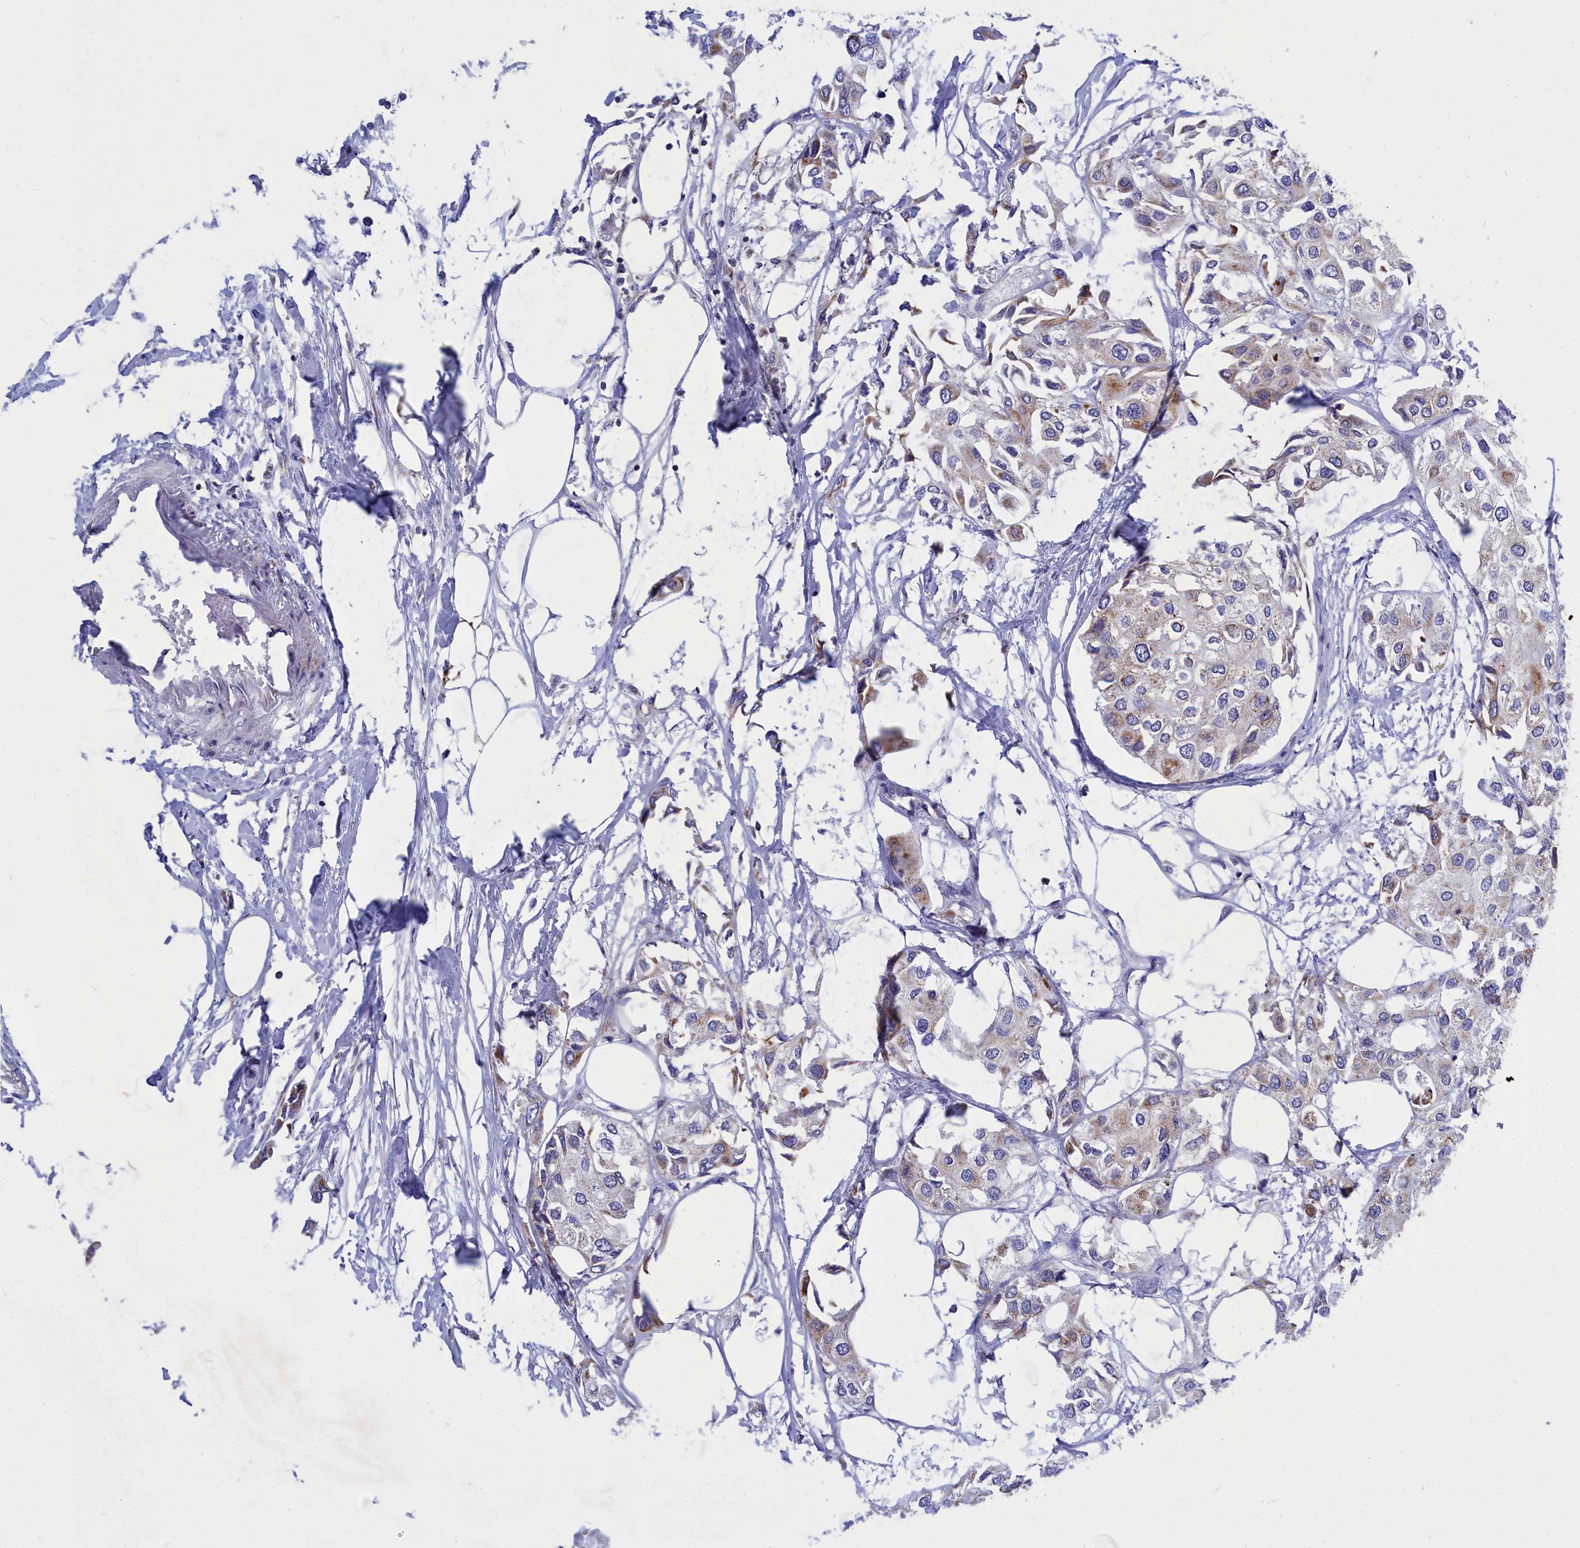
{"staining": {"intensity": "weak", "quantity": "25%-75%", "location": "cytoplasmic/membranous"}, "tissue": "urothelial cancer", "cell_type": "Tumor cells", "image_type": "cancer", "snomed": [{"axis": "morphology", "description": "Urothelial carcinoma, High grade"}, {"axis": "topography", "description": "Urinary bladder"}], "caption": "Immunohistochemistry (DAB) staining of human urothelial carcinoma (high-grade) displays weak cytoplasmic/membranous protein positivity in approximately 25%-75% of tumor cells.", "gene": "CCRL2", "patient": {"sex": "male", "age": 64}}